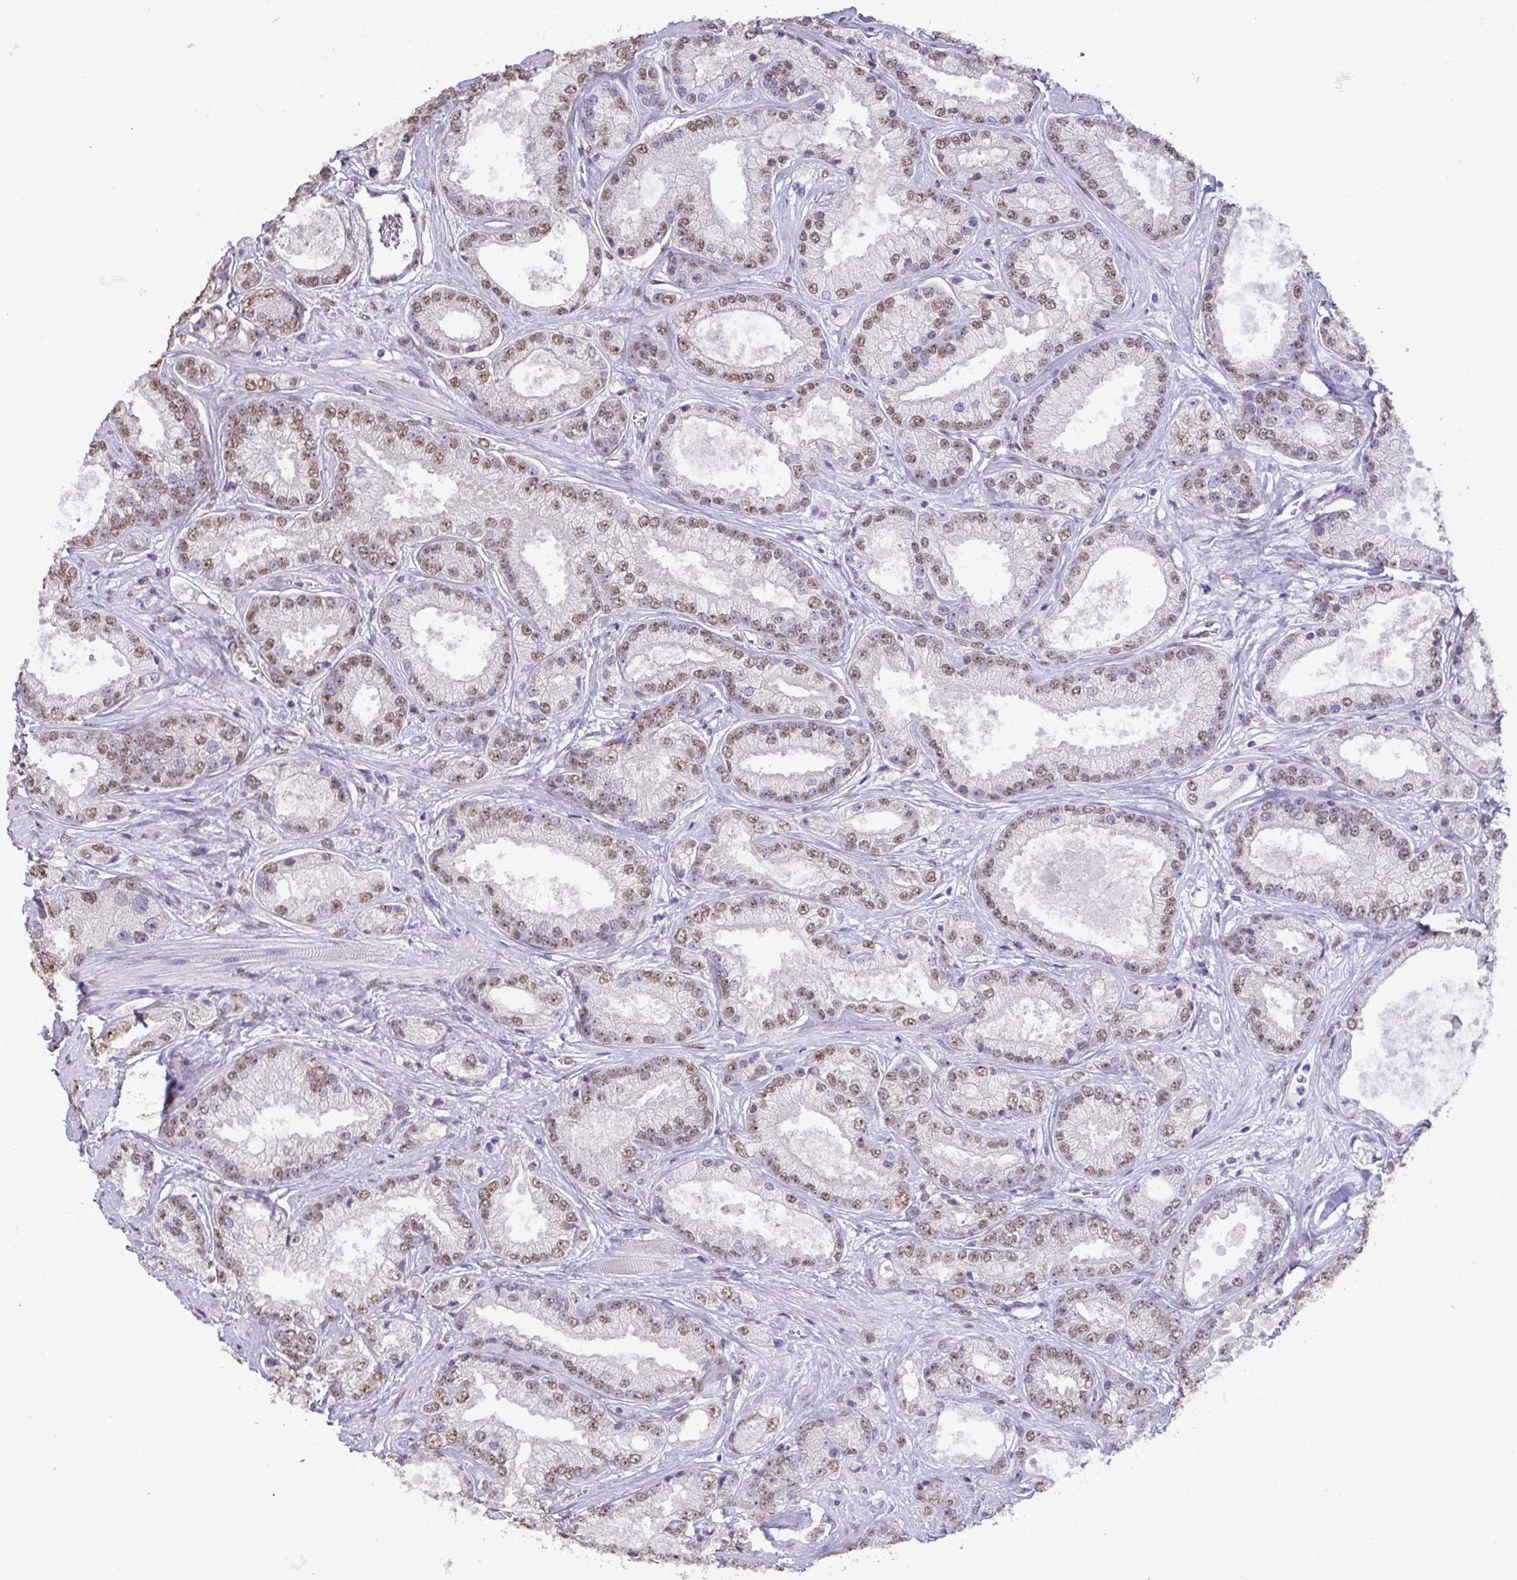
{"staining": {"intensity": "moderate", "quantity": "25%-75%", "location": "nuclear"}, "tissue": "prostate cancer", "cell_type": "Tumor cells", "image_type": "cancer", "snomed": [{"axis": "morphology", "description": "Adenocarcinoma, High grade"}, {"axis": "topography", "description": "Prostate"}], "caption": "Brown immunohistochemical staining in human prostate high-grade adenocarcinoma exhibits moderate nuclear expression in about 25%-75% of tumor cells.", "gene": "SEMA6B", "patient": {"sex": "male", "age": 67}}